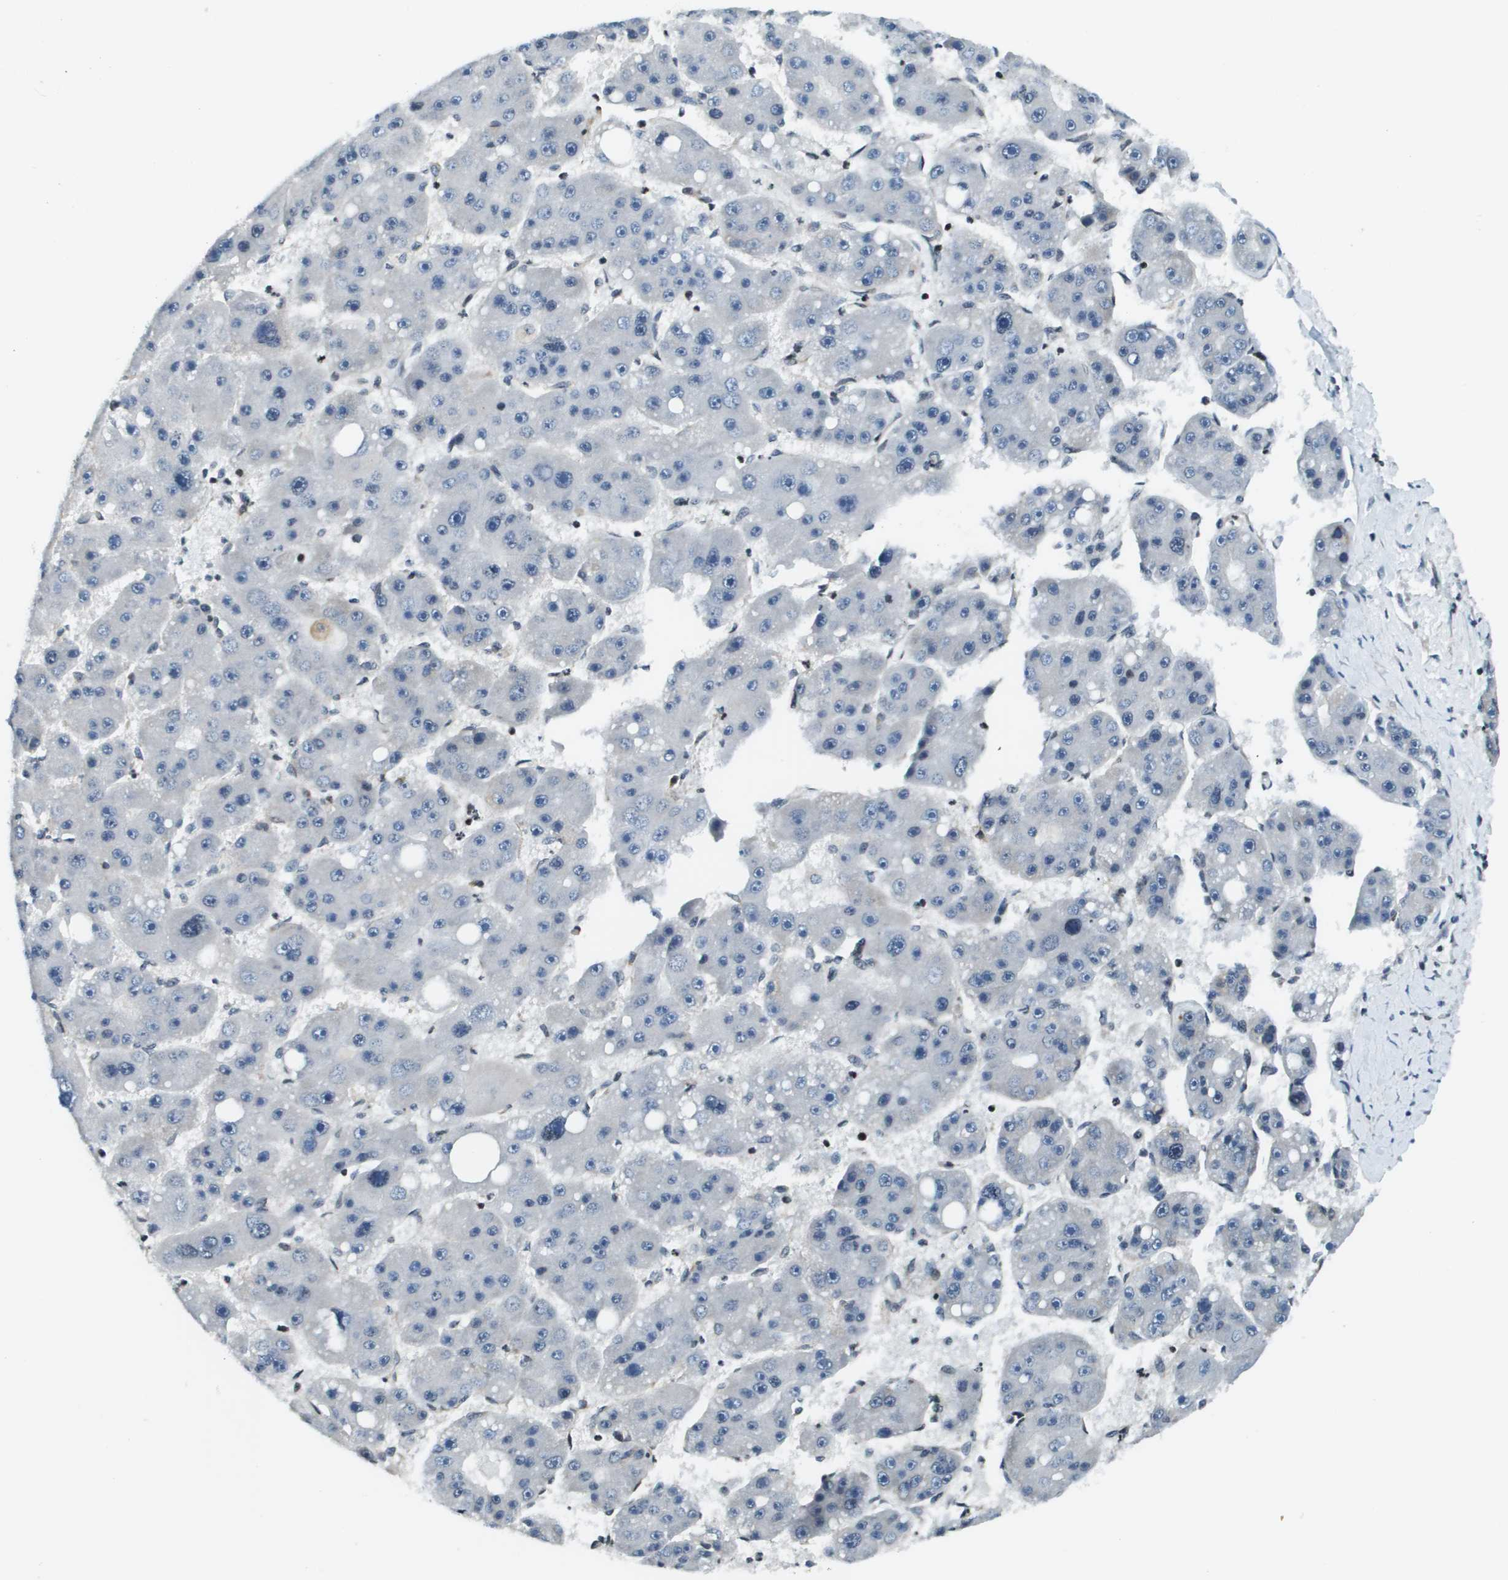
{"staining": {"intensity": "negative", "quantity": "none", "location": "none"}, "tissue": "liver cancer", "cell_type": "Tumor cells", "image_type": "cancer", "snomed": [{"axis": "morphology", "description": "Carcinoma, Hepatocellular, NOS"}, {"axis": "topography", "description": "Liver"}], "caption": "The image shows no staining of tumor cells in hepatocellular carcinoma (liver).", "gene": "ESYT1", "patient": {"sex": "female", "age": 61}}